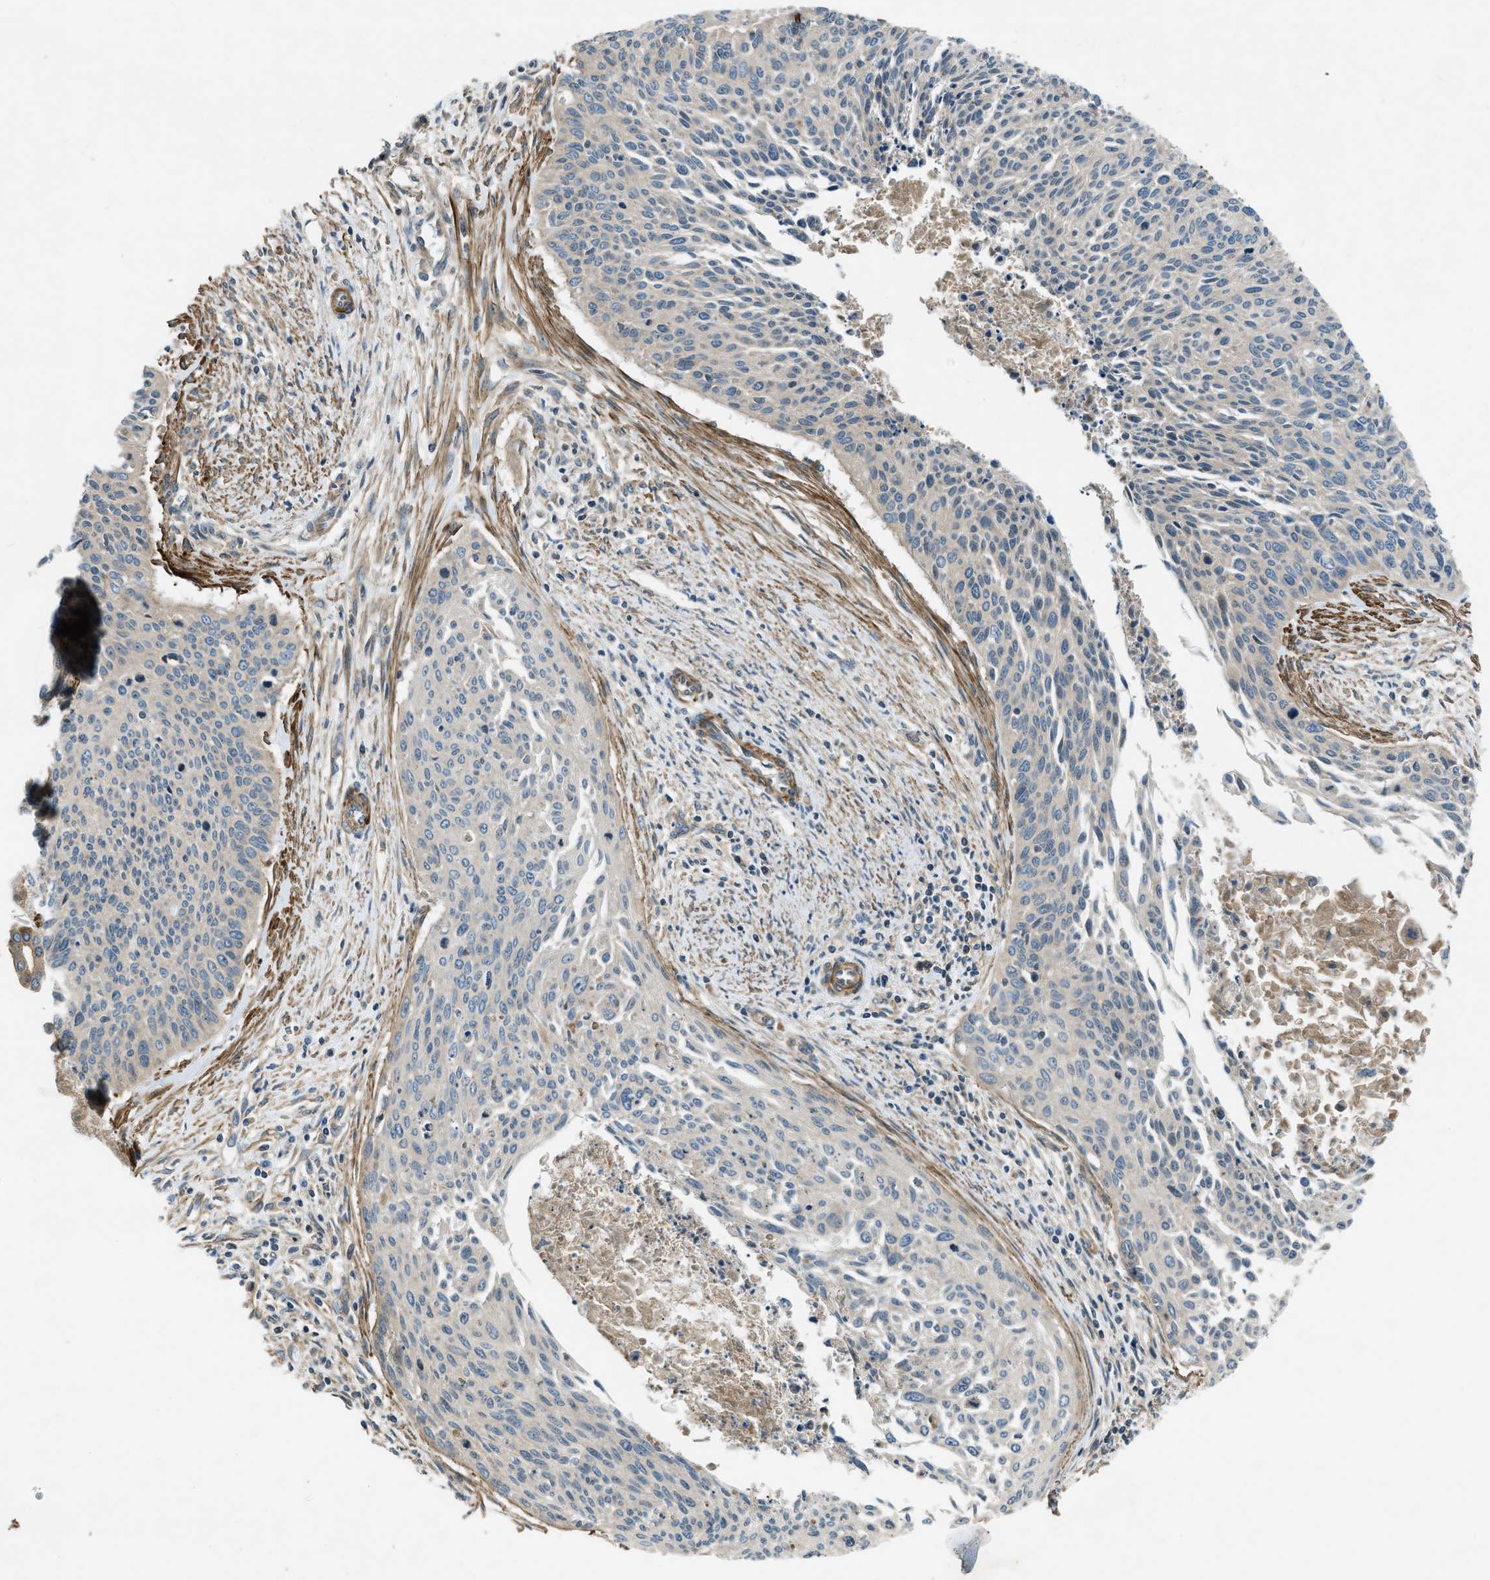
{"staining": {"intensity": "negative", "quantity": "none", "location": "none"}, "tissue": "cervical cancer", "cell_type": "Tumor cells", "image_type": "cancer", "snomed": [{"axis": "morphology", "description": "Squamous cell carcinoma, NOS"}, {"axis": "topography", "description": "Cervix"}], "caption": "Tumor cells show no significant expression in cervical cancer.", "gene": "VEZT", "patient": {"sex": "female", "age": 55}}